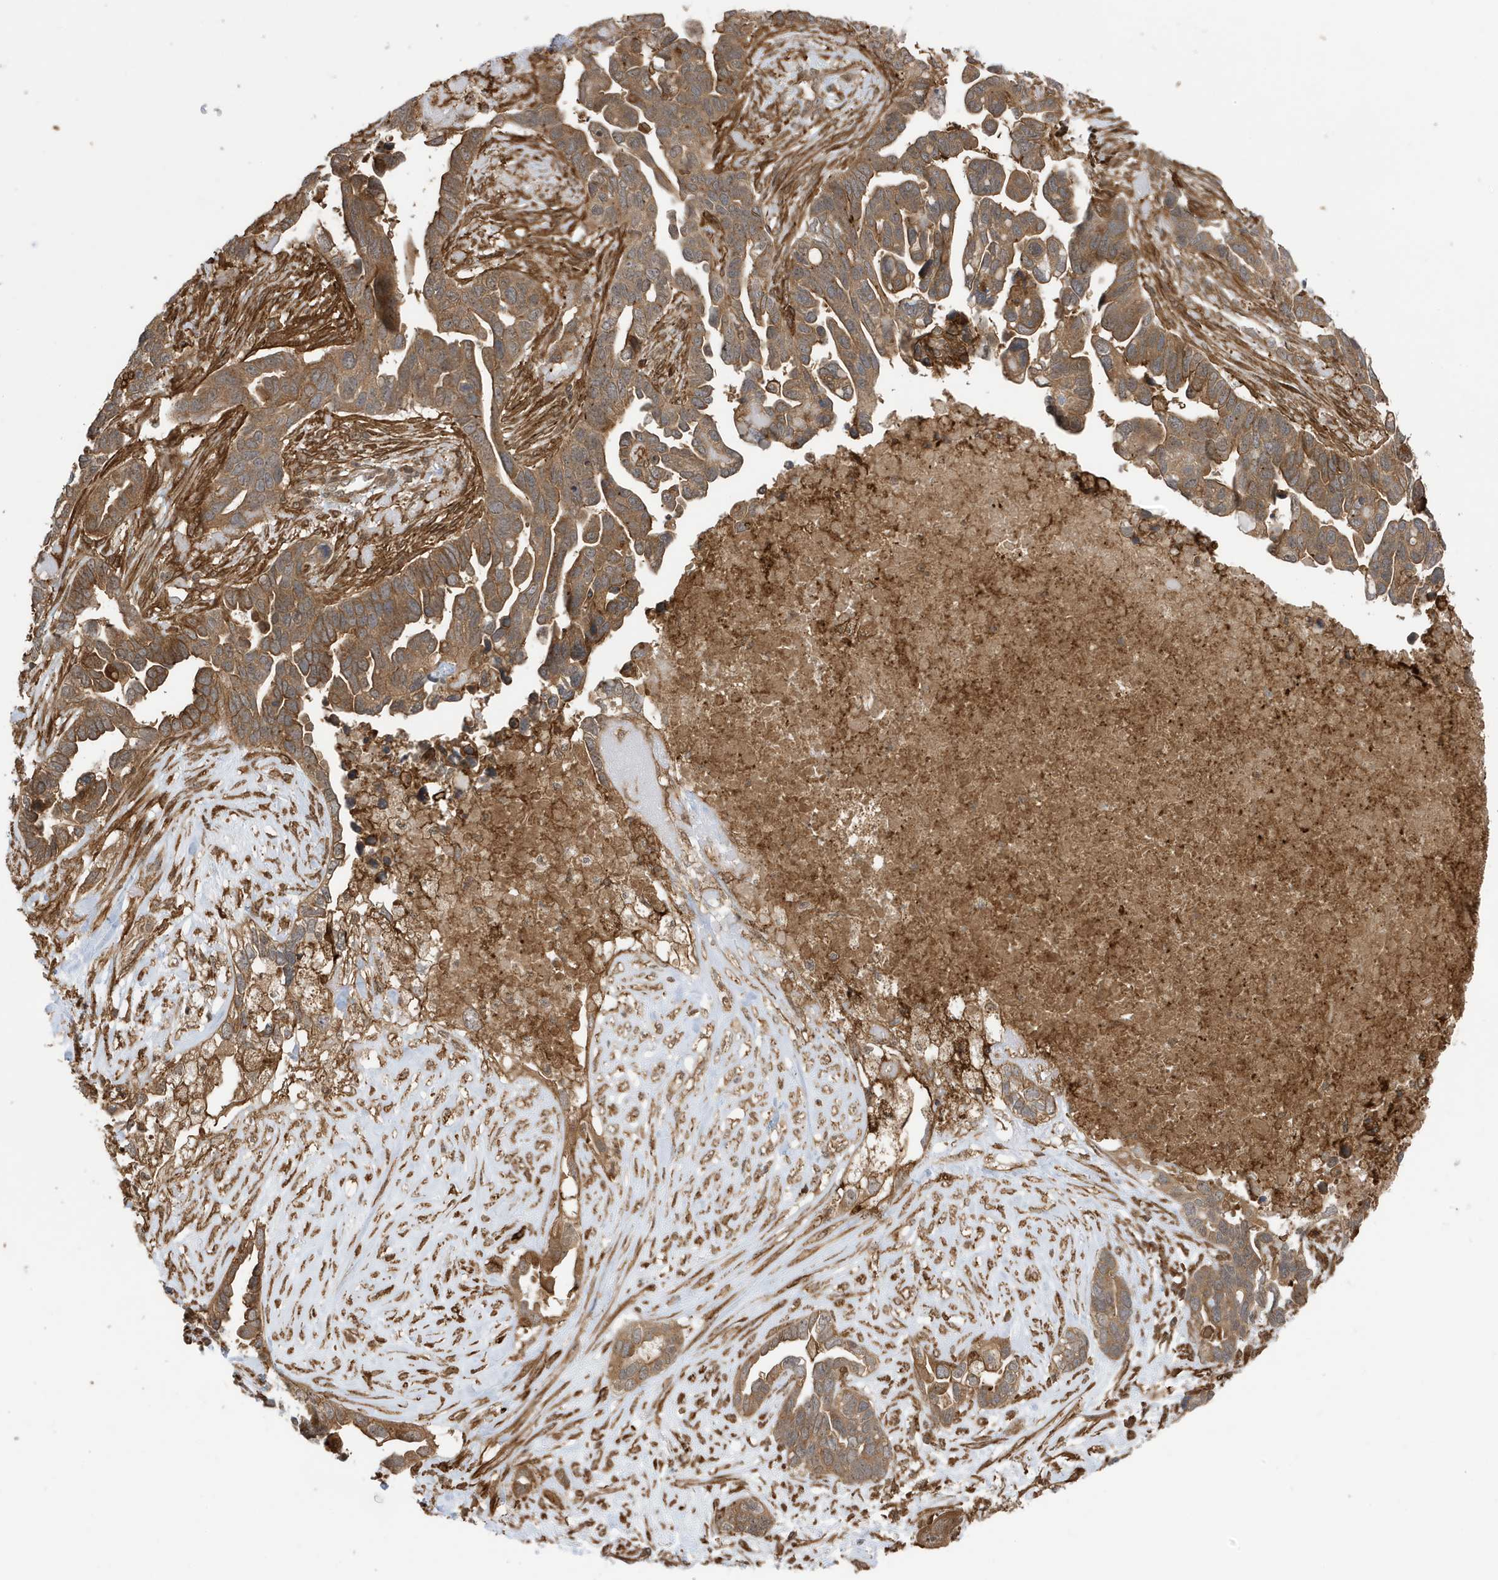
{"staining": {"intensity": "moderate", "quantity": ">75%", "location": "cytoplasmic/membranous"}, "tissue": "ovarian cancer", "cell_type": "Tumor cells", "image_type": "cancer", "snomed": [{"axis": "morphology", "description": "Cystadenocarcinoma, serous, NOS"}, {"axis": "topography", "description": "Ovary"}], "caption": "Immunohistochemistry (IHC) of serous cystadenocarcinoma (ovarian) reveals medium levels of moderate cytoplasmic/membranous positivity in approximately >75% of tumor cells. Nuclei are stained in blue.", "gene": "CDC42EP3", "patient": {"sex": "female", "age": 54}}